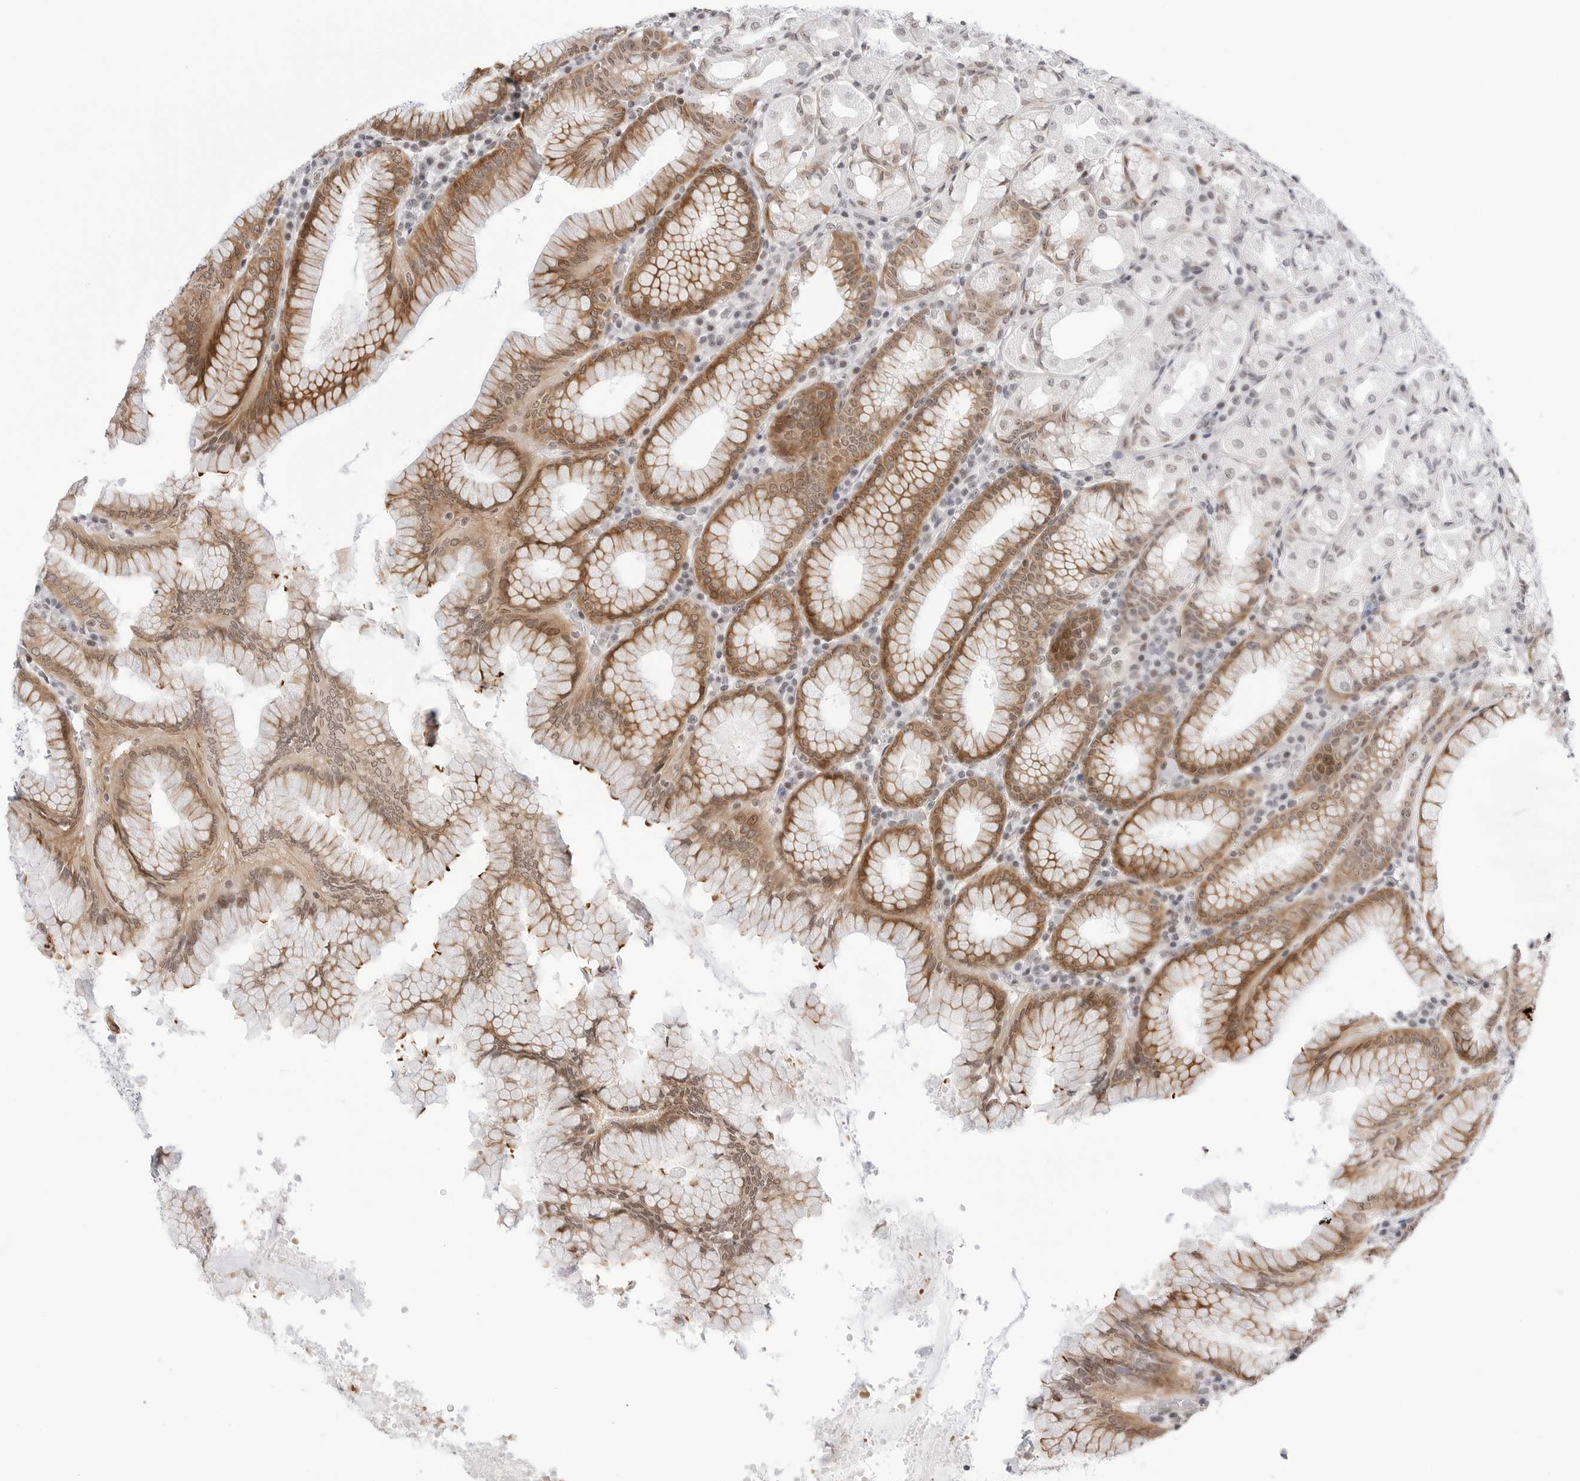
{"staining": {"intensity": "moderate", "quantity": "25%-75%", "location": "cytoplasmic/membranous,nuclear"}, "tissue": "stomach", "cell_type": "Glandular cells", "image_type": "normal", "snomed": [{"axis": "morphology", "description": "Normal tissue, NOS"}, {"axis": "topography", "description": "Stomach"}, {"axis": "topography", "description": "Stomach, lower"}], "caption": "Immunohistochemistry (IHC) staining of unremarkable stomach, which displays medium levels of moderate cytoplasmic/membranous,nuclear positivity in approximately 25%-75% of glandular cells indicating moderate cytoplasmic/membranous,nuclear protein expression. The staining was performed using DAB (3,3'-diaminobenzidine) (brown) for protein detection and nuclei were counterstained in hematoxylin (blue).", "gene": "C1orf162", "patient": {"sex": "female", "age": 56}}